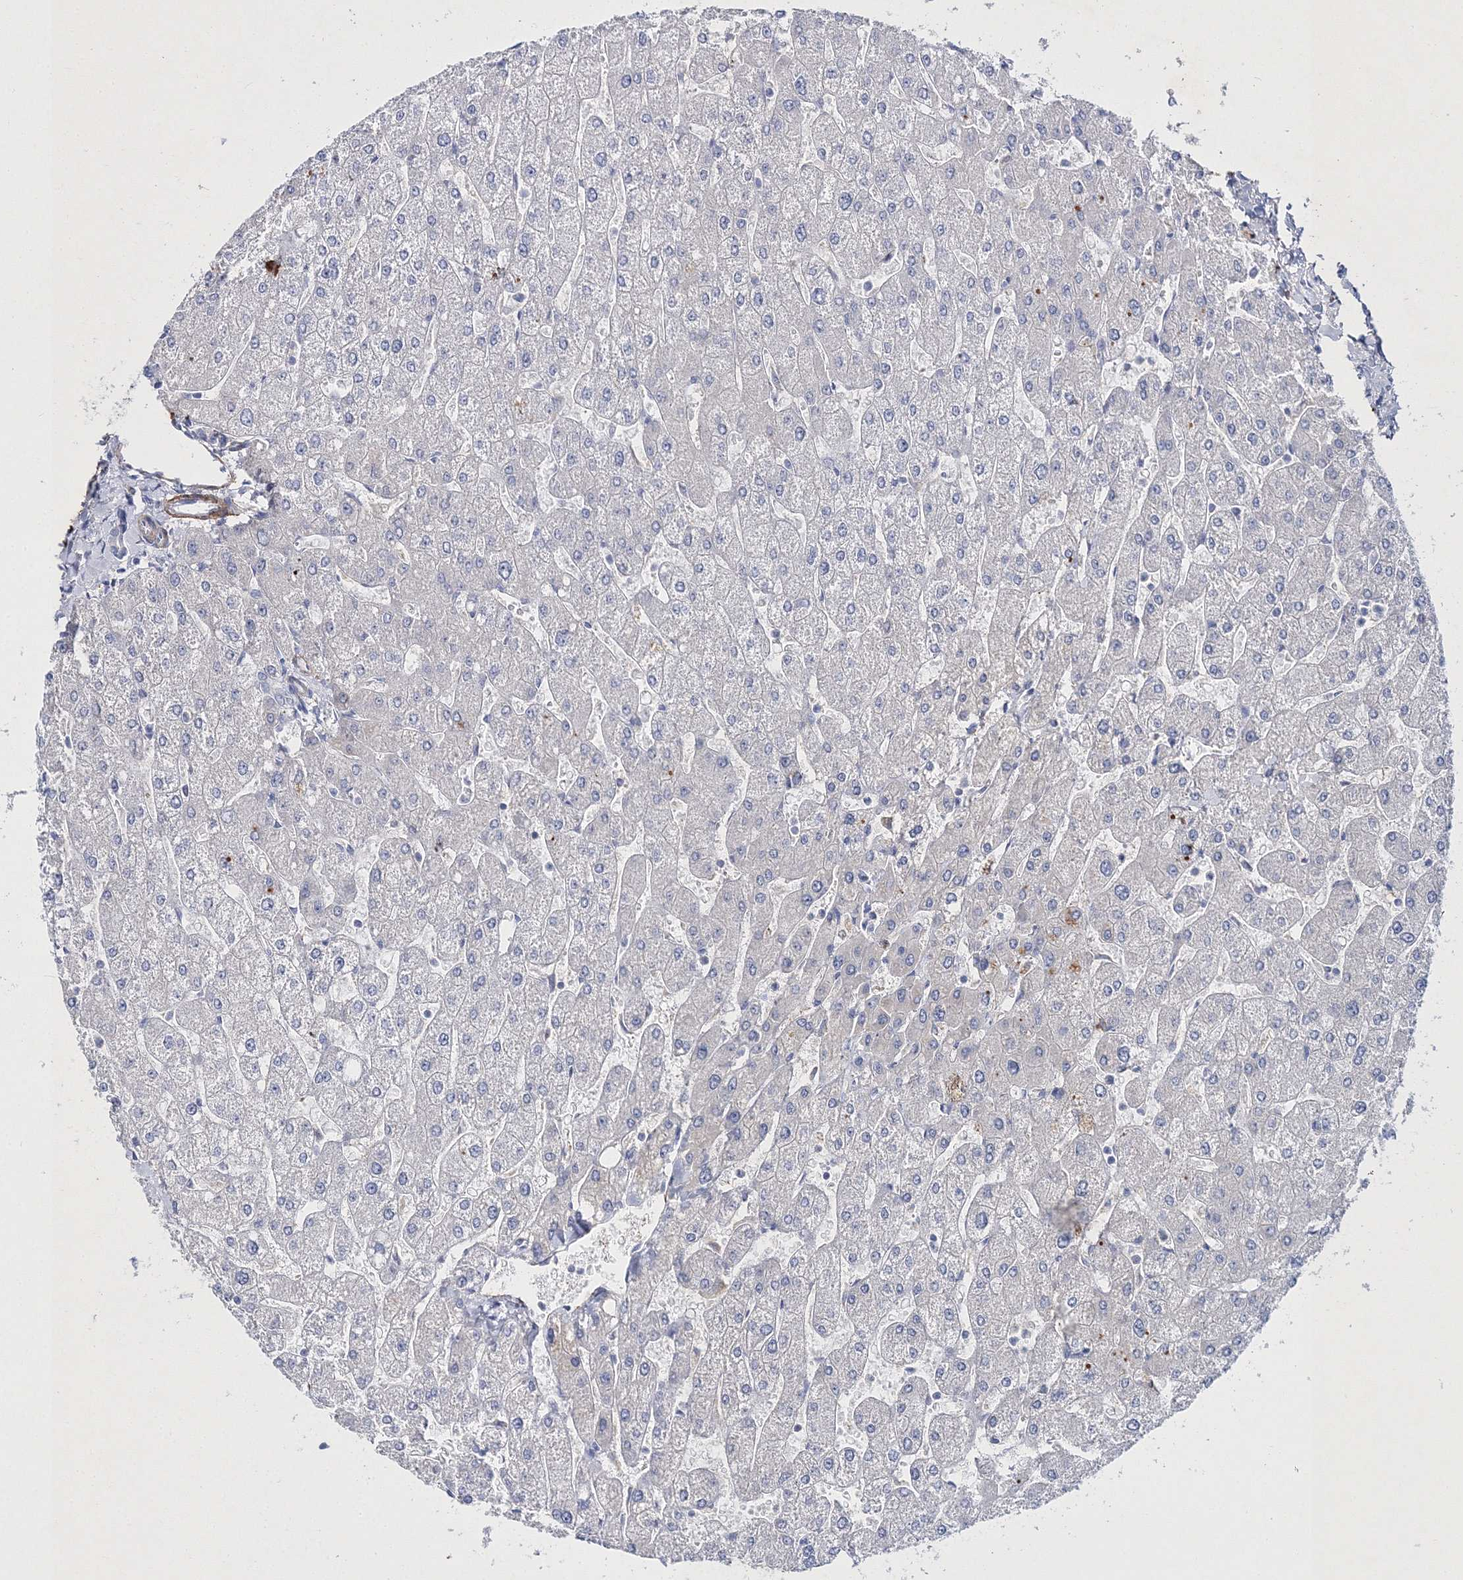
{"staining": {"intensity": "negative", "quantity": "none", "location": "none"}, "tissue": "liver", "cell_type": "Cholangiocytes", "image_type": "normal", "snomed": [{"axis": "morphology", "description": "Normal tissue, NOS"}, {"axis": "topography", "description": "Liver"}], "caption": "An immunohistochemistry micrograph of benign liver is shown. There is no staining in cholangiocytes of liver.", "gene": "RTN2", "patient": {"sex": "male", "age": 55}}